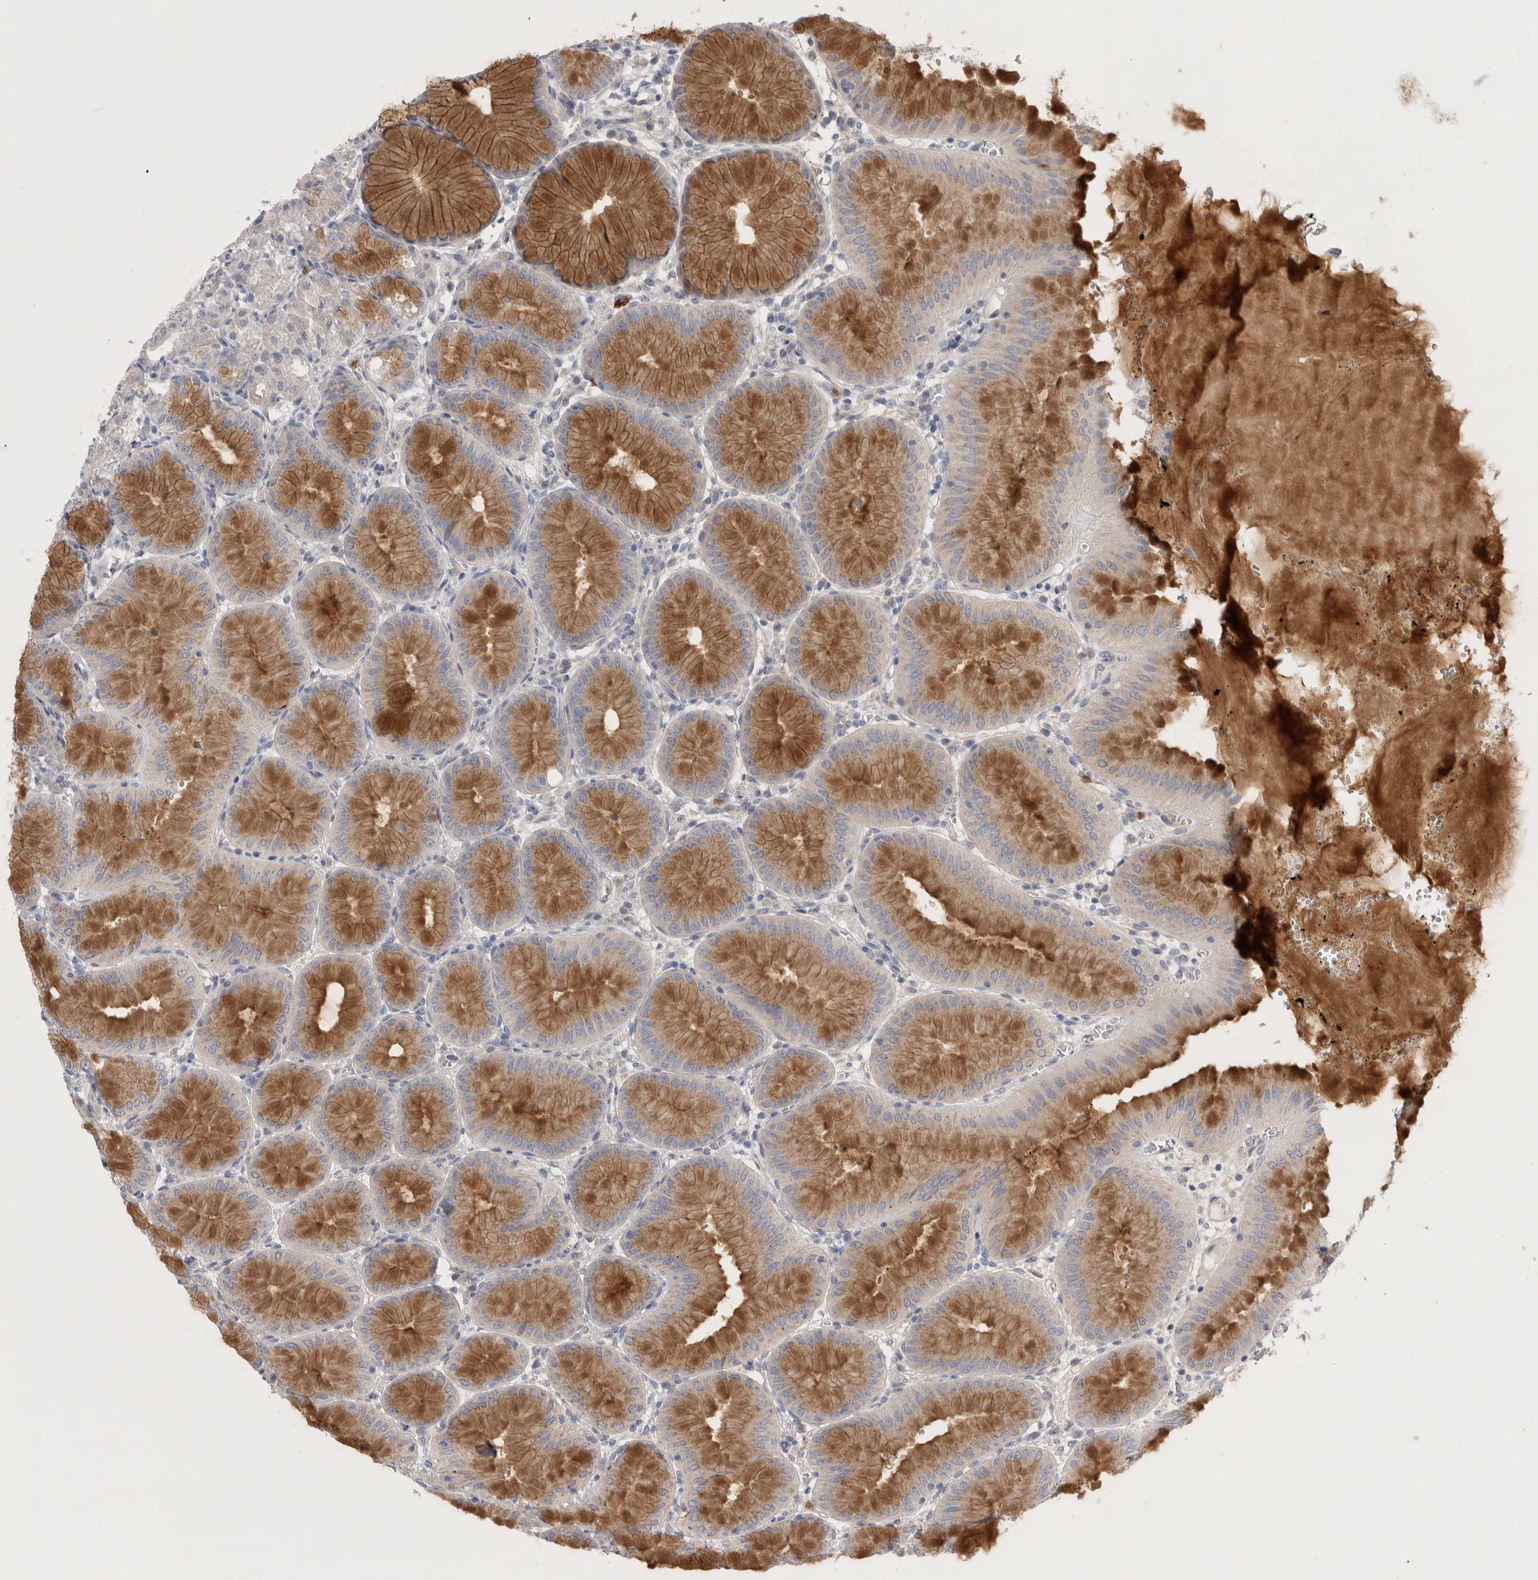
{"staining": {"intensity": "moderate", "quantity": ">75%", "location": "cytoplasmic/membranous"}, "tissue": "stomach", "cell_type": "Glandular cells", "image_type": "normal", "snomed": [{"axis": "morphology", "description": "Normal tissue, NOS"}, {"axis": "topography", "description": "Stomach, lower"}], "caption": "High-magnification brightfield microscopy of benign stomach stained with DAB (3,3'-diaminobenzidine) (brown) and counterstained with hematoxylin (blue). glandular cells exhibit moderate cytoplasmic/membranous staining is identified in about>75% of cells.", "gene": "CCDC126", "patient": {"sex": "male", "age": 71}}